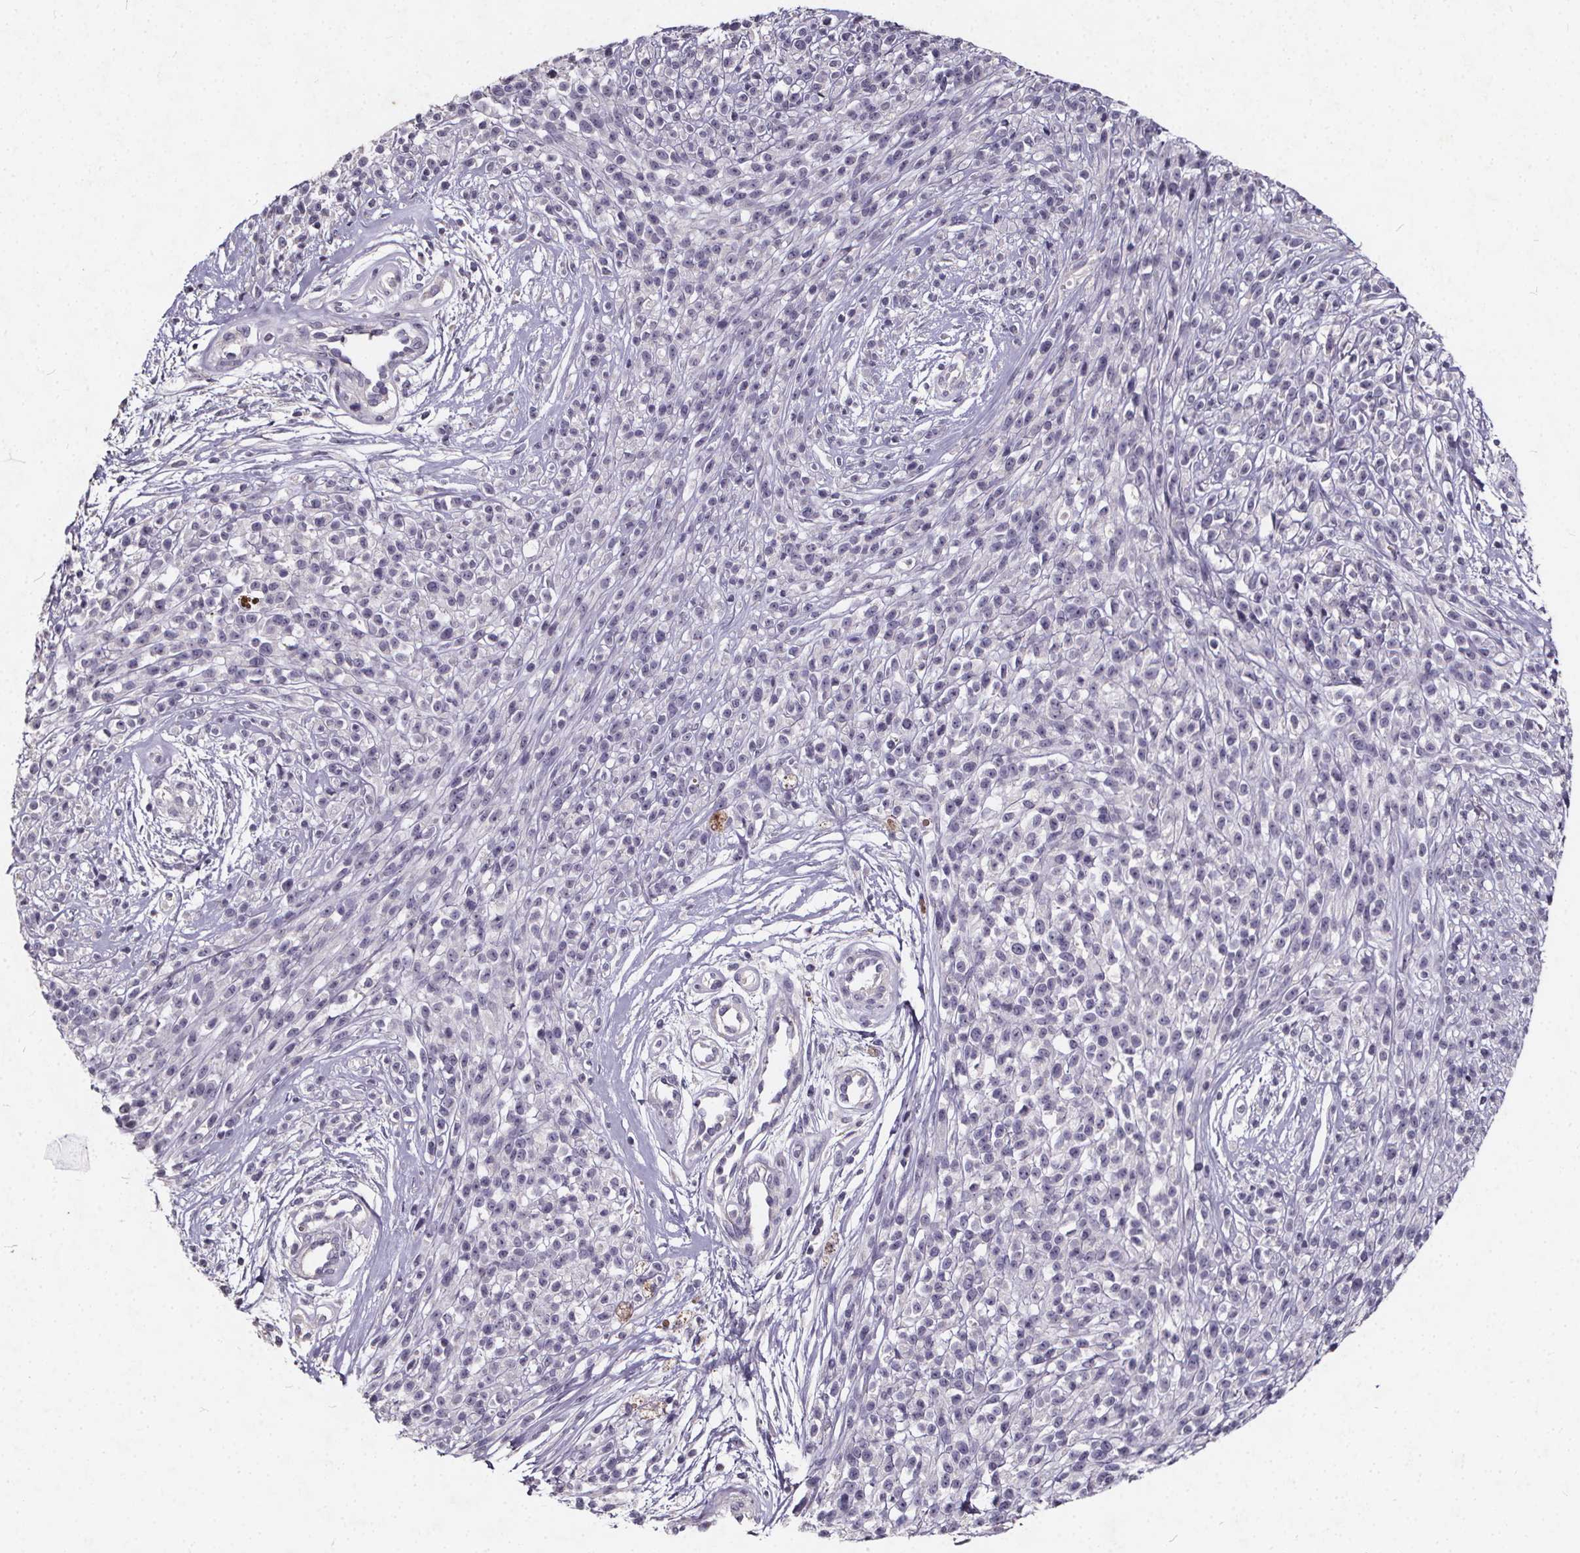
{"staining": {"intensity": "negative", "quantity": "none", "location": "none"}, "tissue": "melanoma", "cell_type": "Tumor cells", "image_type": "cancer", "snomed": [{"axis": "morphology", "description": "Malignant melanoma, NOS"}, {"axis": "topography", "description": "Skin"}, {"axis": "topography", "description": "Skin of trunk"}], "caption": "A photomicrograph of malignant melanoma stained for a protein reveals no brown staining in tumor cells.", "gene": "TSPAN14", "patient": {"sex": "male", "age": 74}}